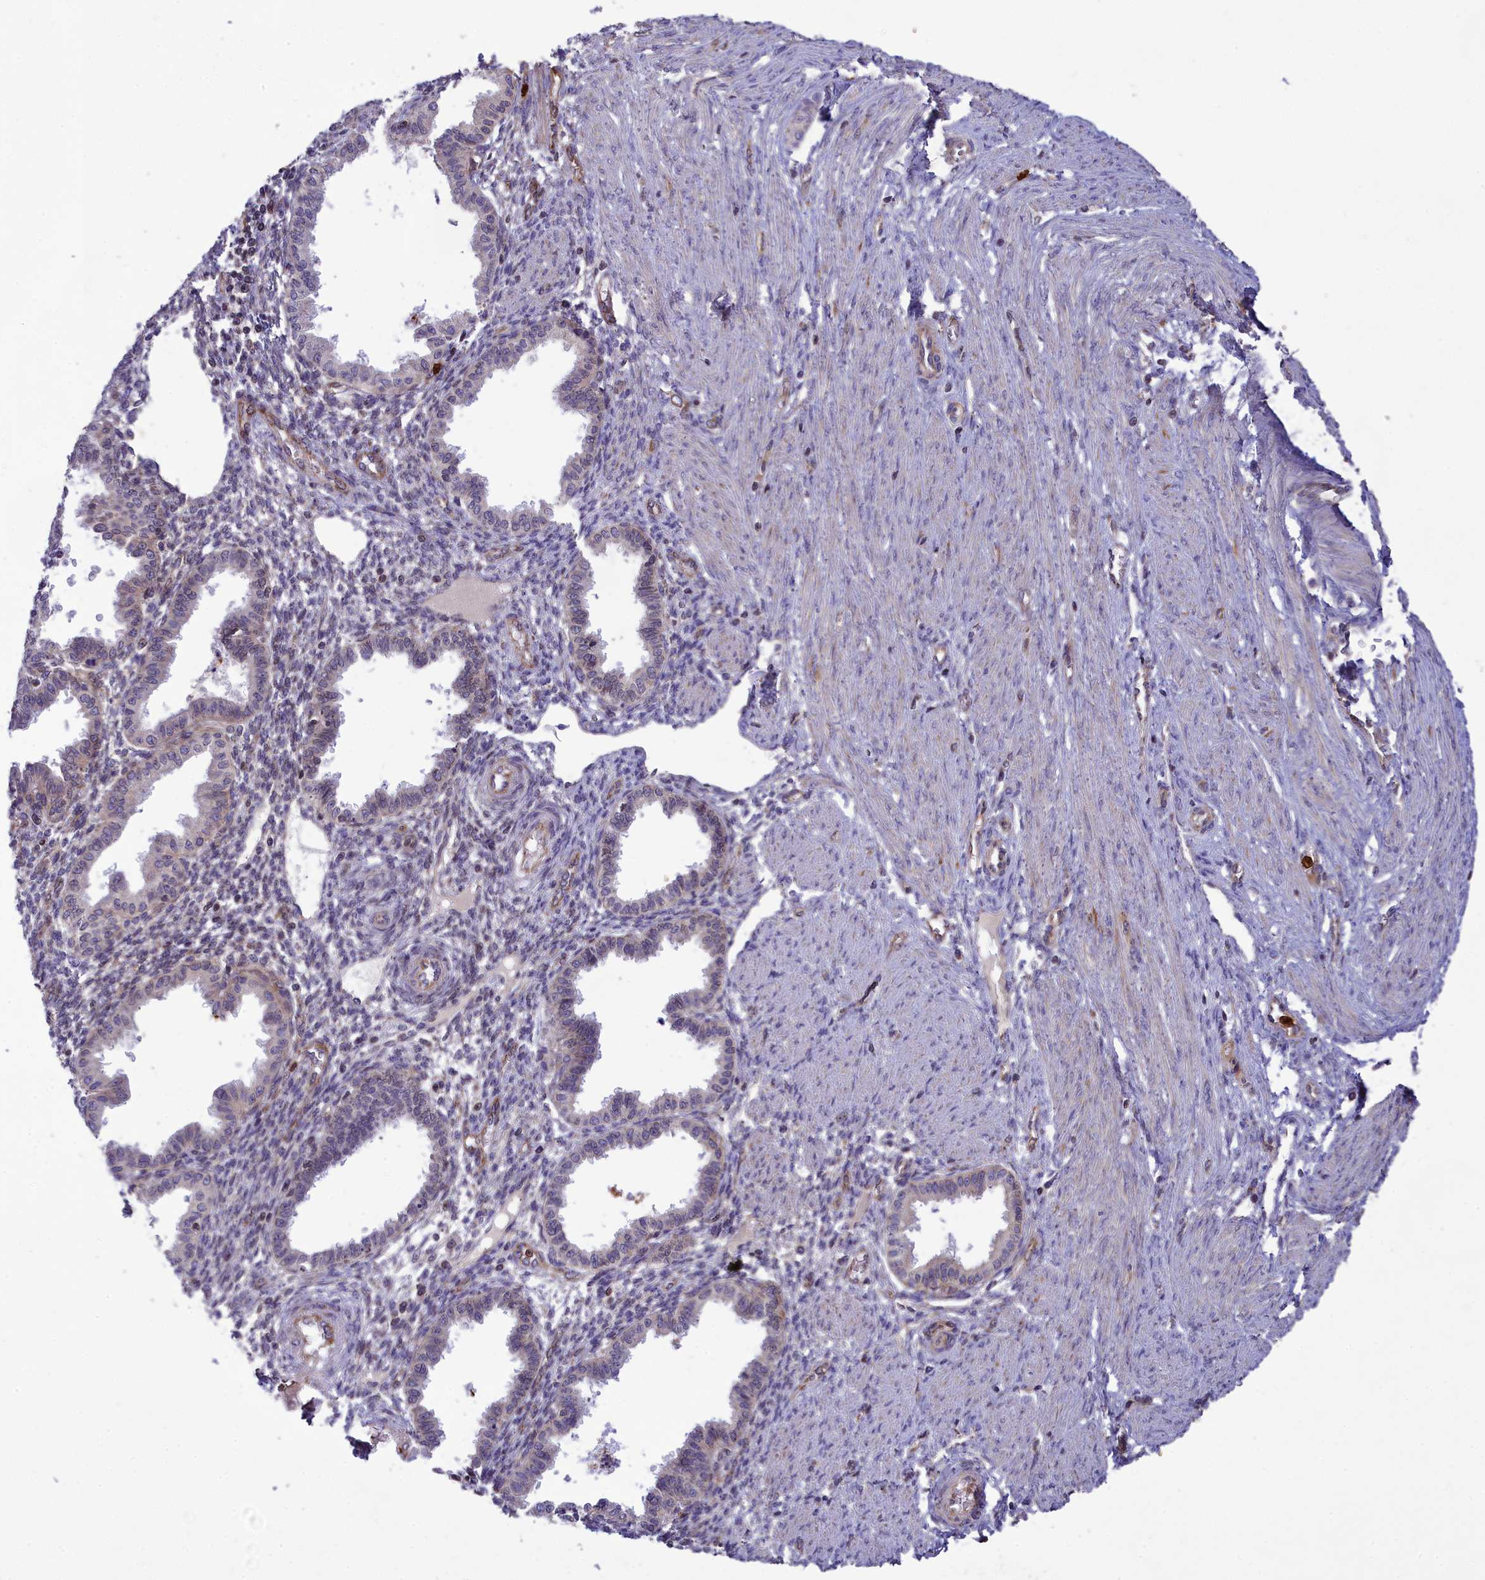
{"staining": {"intensity": "negative", "quantity": "none", "location": "none"}, "tissue": "endometrium", "cell_type": "Cells in endometrial stroma", "image_type": "normal", "snomed": [{"axis": "morphology", "description": "Normal tissue, NOS"}, {"axis": "topography", "description": "Endometrium"}], "caption": "Micrograph shows no significant protein expression in cells in endometrial stroma of normal endometrium.", "gene": "PKHD1L1", "patient": {"sex": "female", "age": 33}}